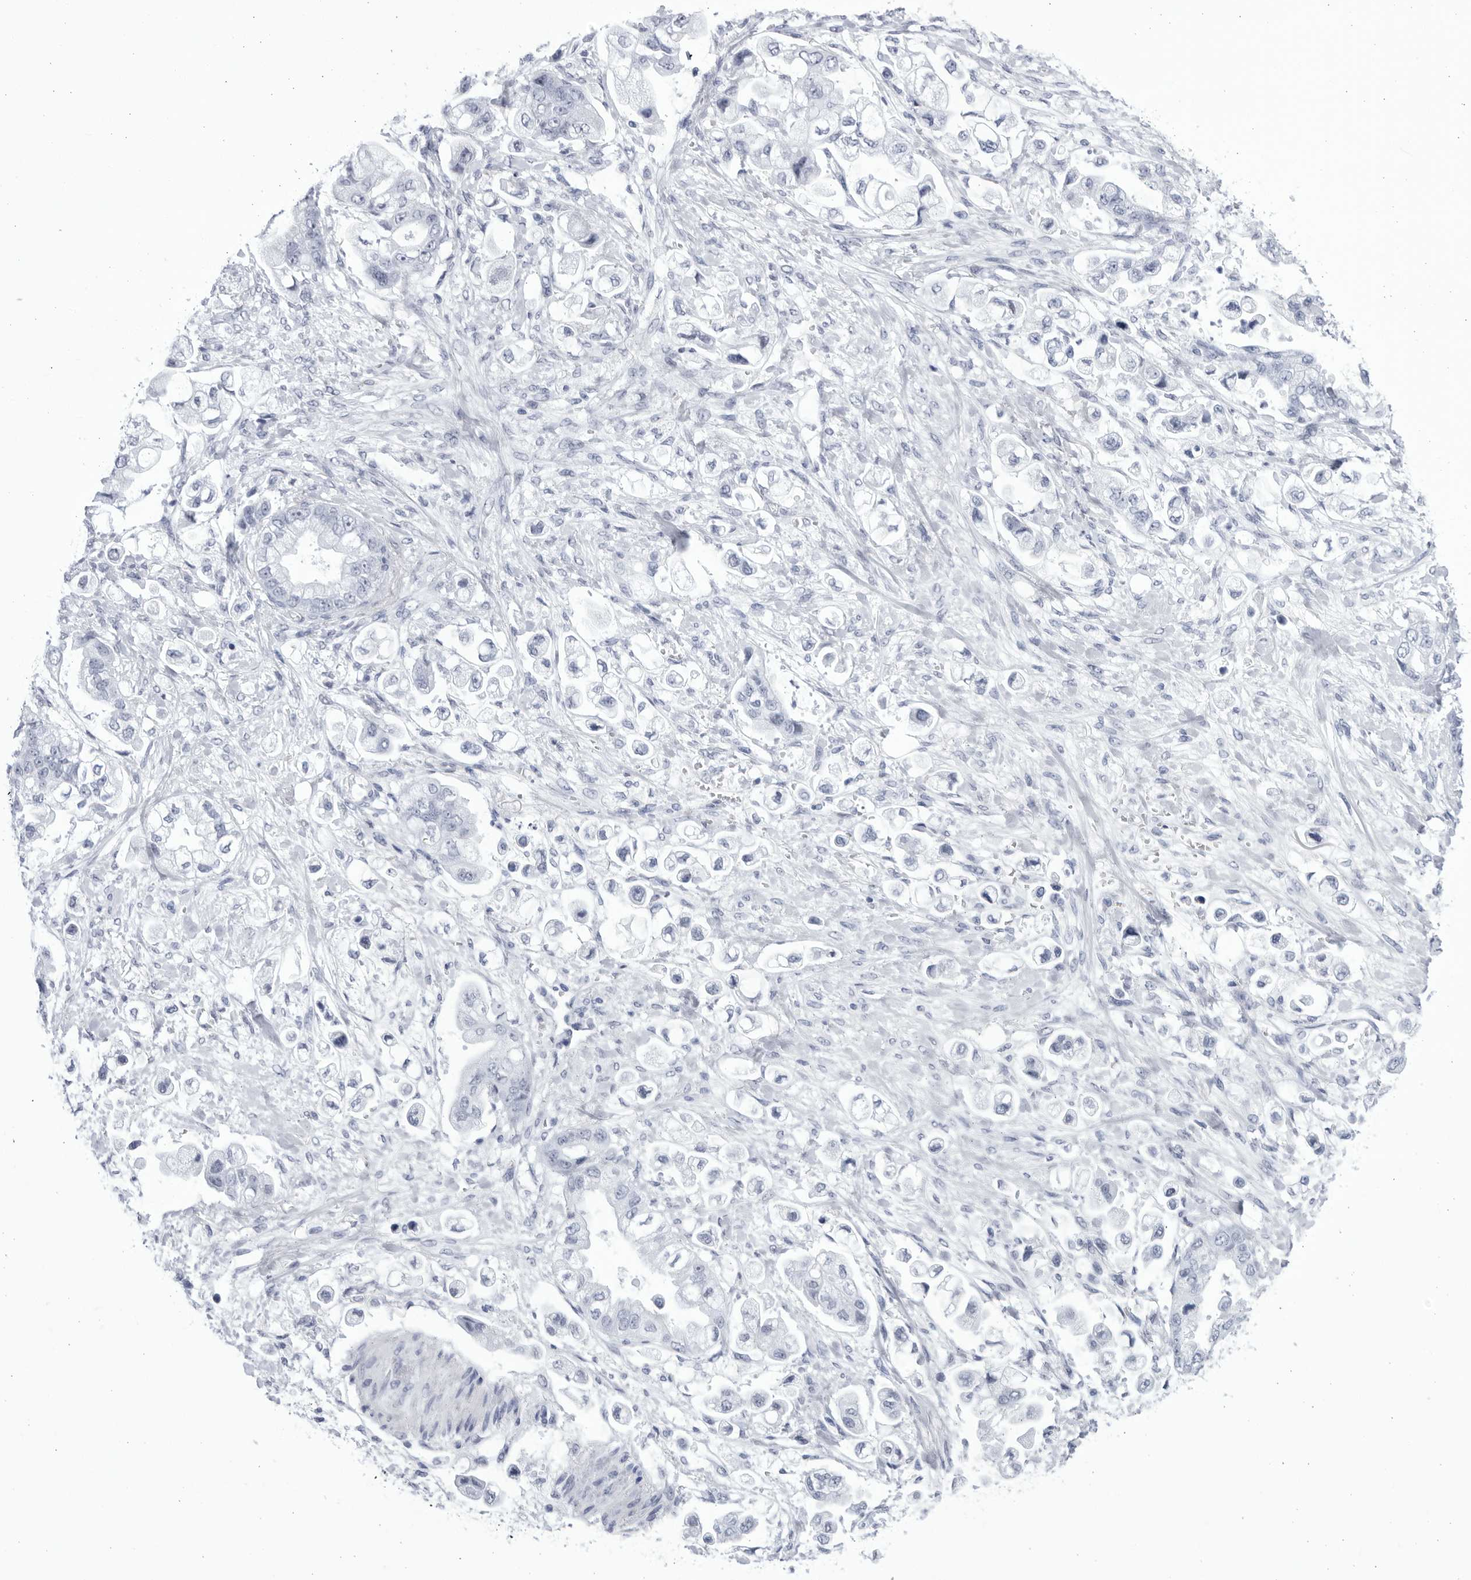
{"staining": {"intensity": "negative", "quantity": "none", "location": "none"}, "tissue": "stomach cancer", "cell_type": "Tumor cells", "image_type": "cancer", "snomed": [{"axis": "morphology", "description": "Adenocarcinoma, NOS"}, {"axis": "topography", "description": "Stomach"}], "caption": "A micrograph of stomach cancer stained for a protein reveals no brown staining in tumor cells. (Stains: DAB immunohistochemistry (IHC) with hematoxylin counter stain, Microscopy: brightfield microscopy at high magnification).", "gene": "CCDC181", "patient": {"sex": "male", "age": 62}}